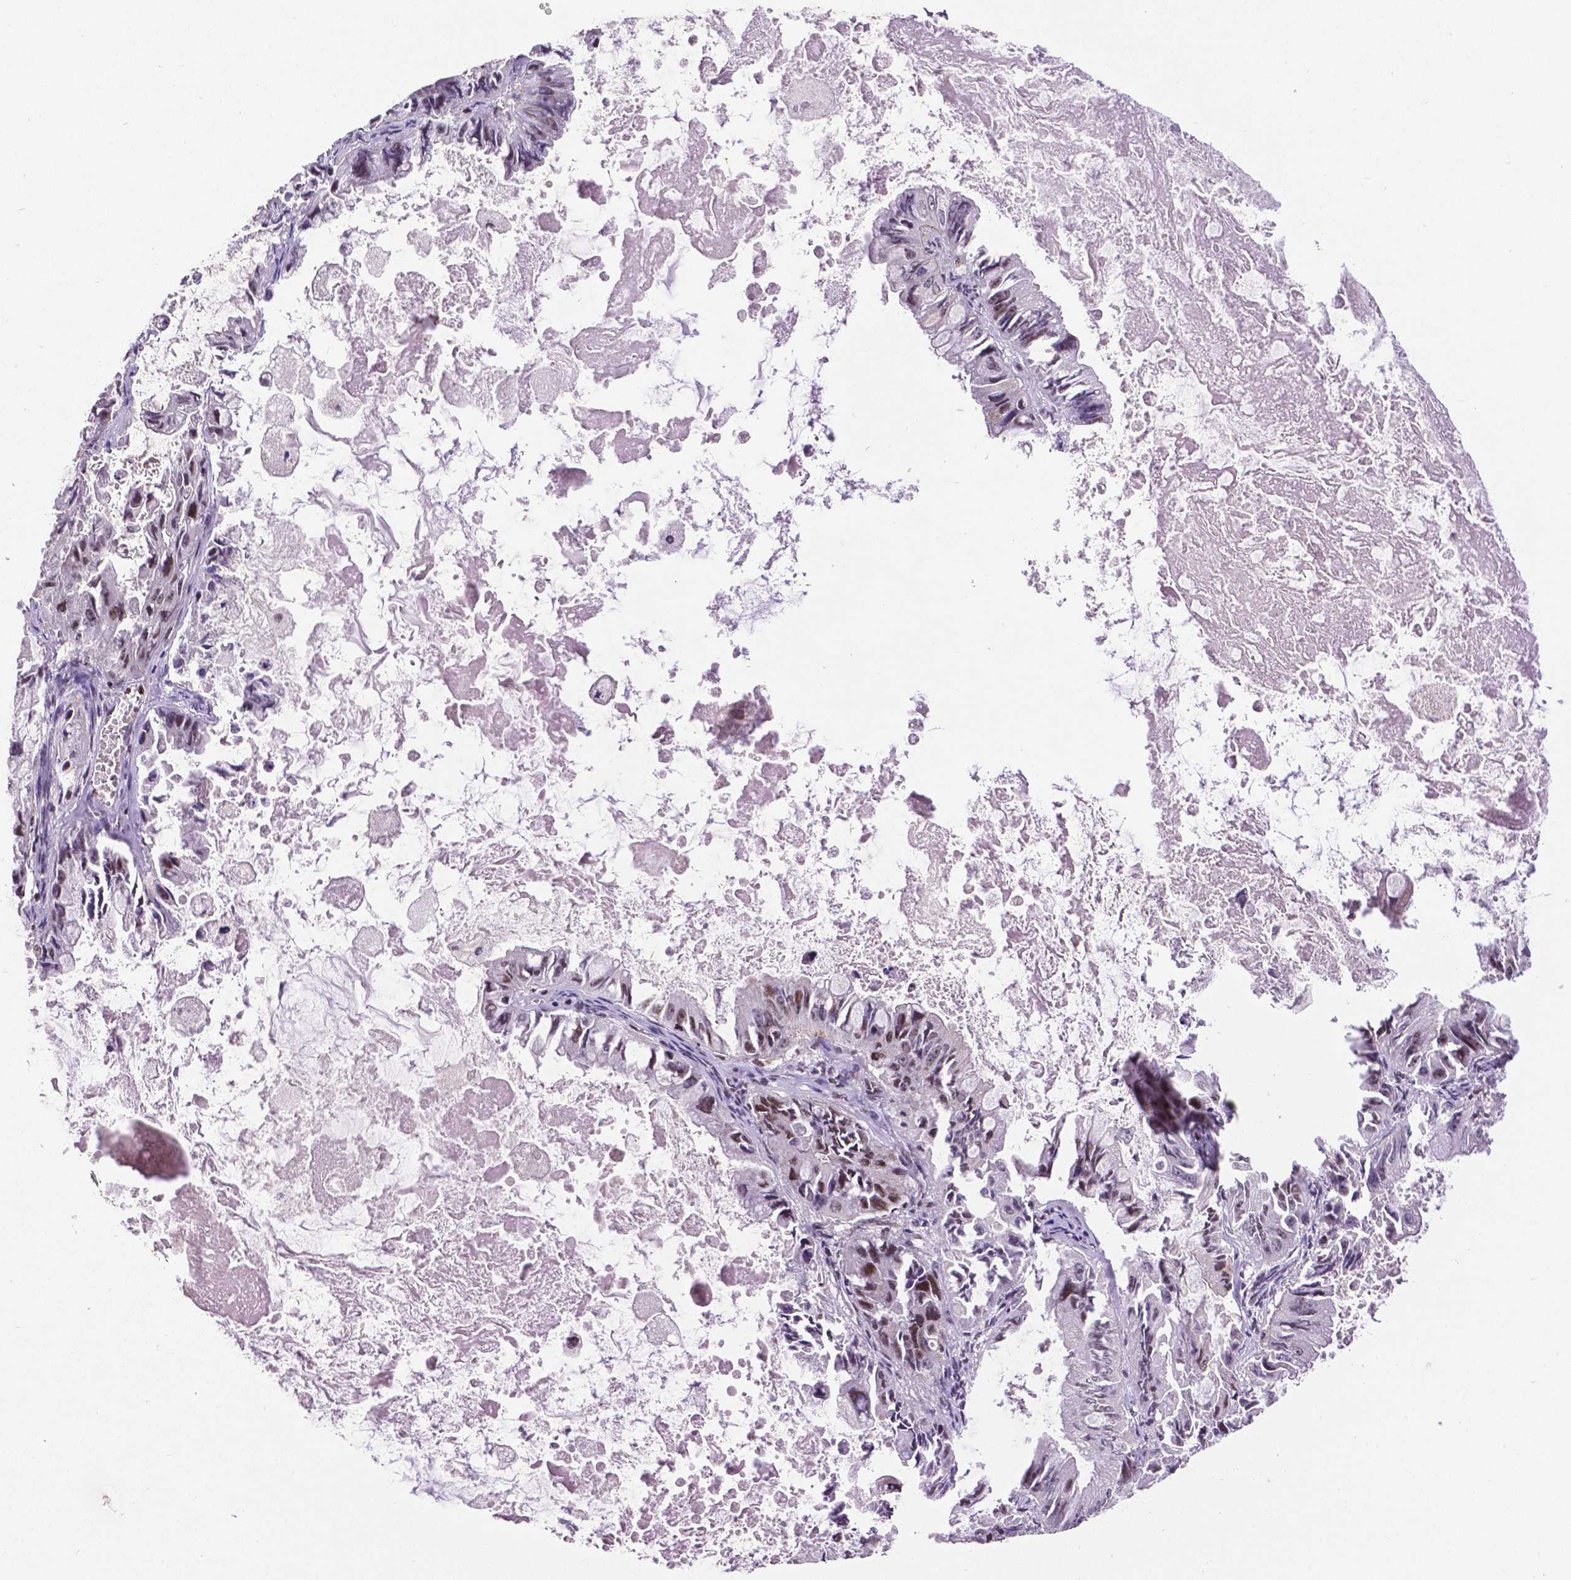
{"staining": {"intensity": "moderate", "quantity": "25%-75%", "location": "nuclear"}, "tissue": "ovarian cancer", "cell_type": "Tumor cells", "image_type": "cancer", "snomed": [{"axis": "morphology", "description": "Cystadenocarcinoma, mucinous, NOS"}, {"axis": "topography", "description": "Ovary"}], "caption": "DAB (3,3'-diaminobenzidine) immunohistochemical staining of ovarian mucinous cystadenocarcinoma demonstrates moderate nuclear protein positivity in approximately 25%-75% of tumor cells.", "gene": "CTCF", "patient": {"sex": "female", "age": 61}}